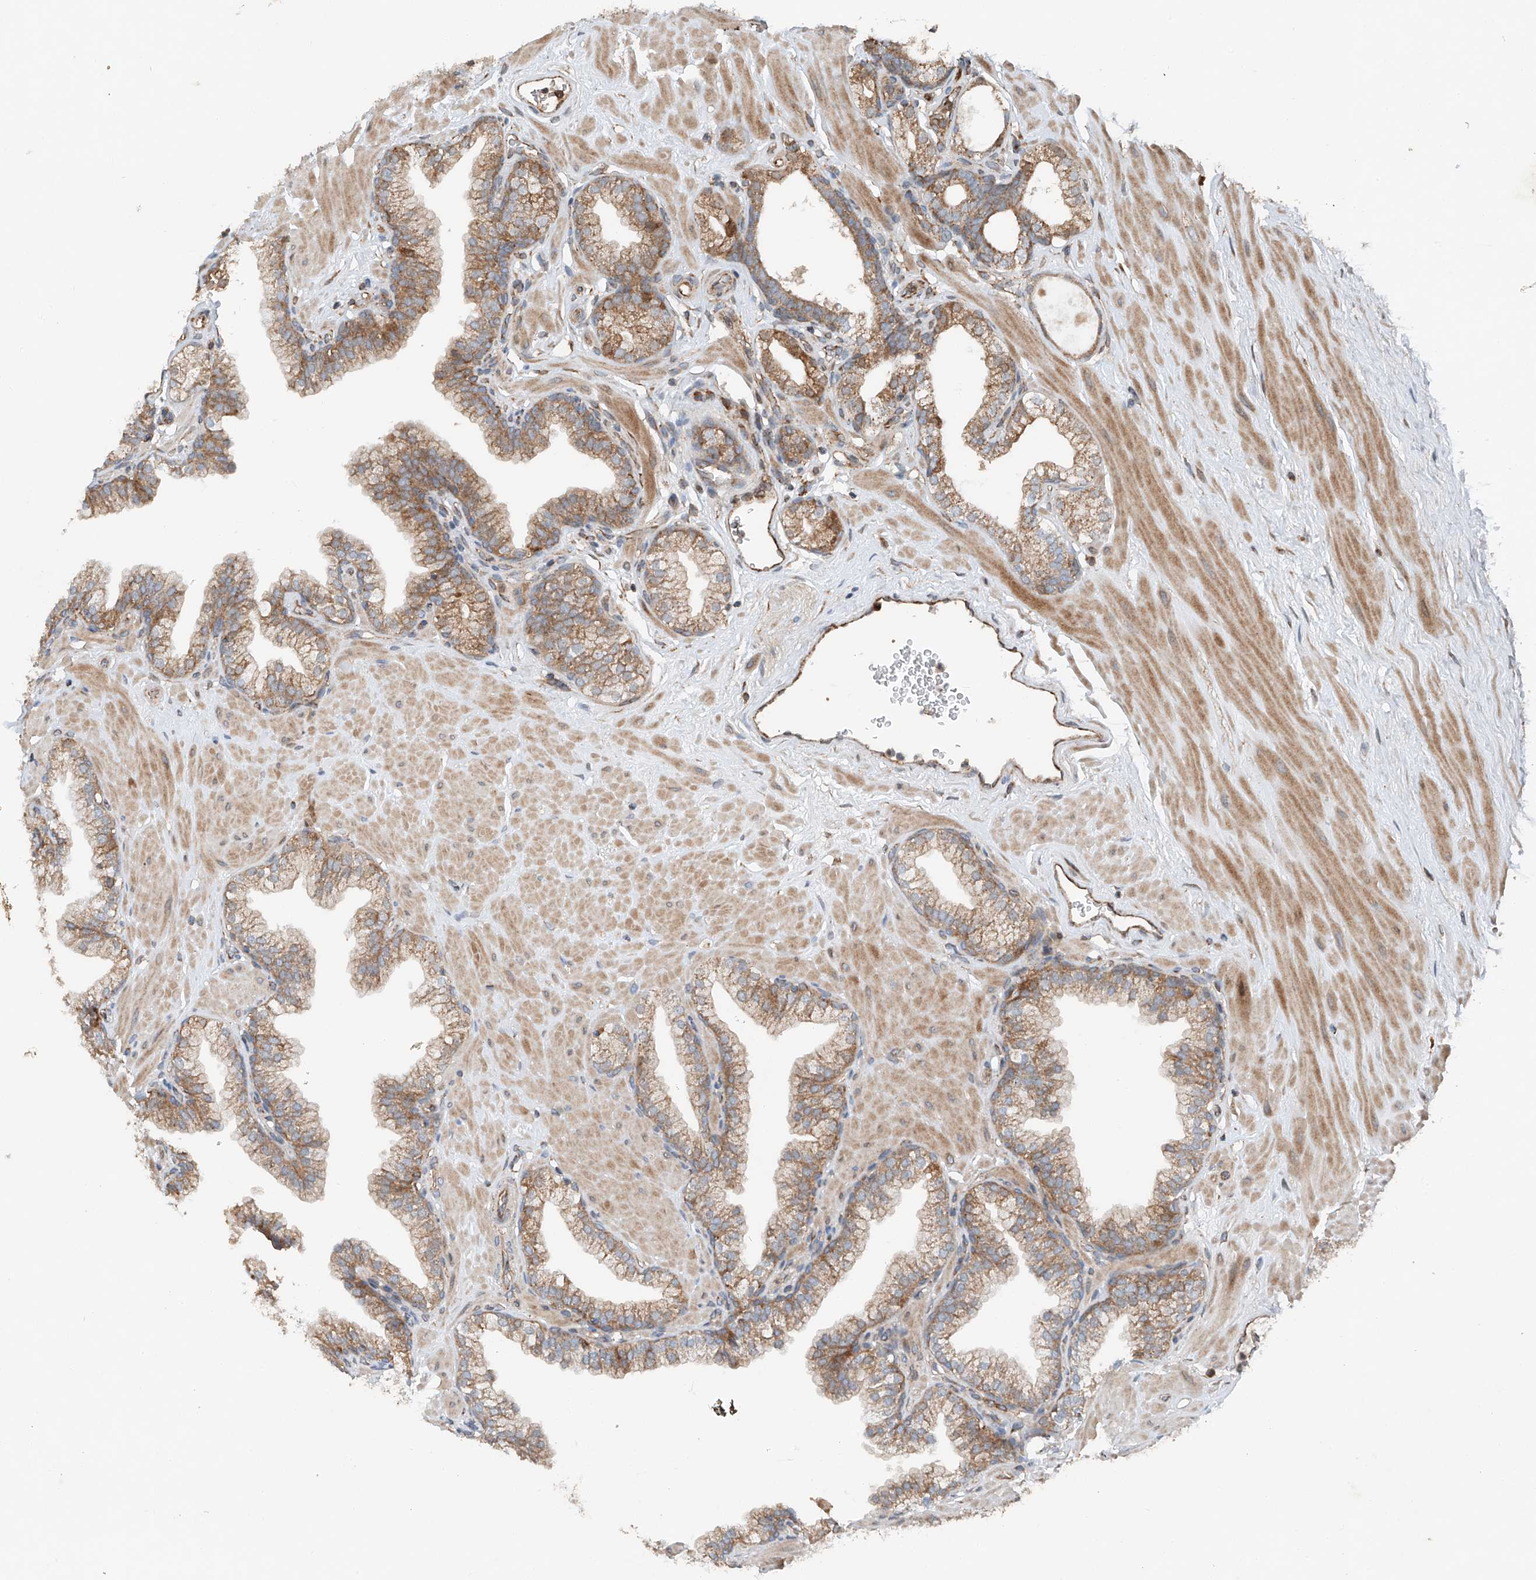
{"staining": {"intensity": "moderate", "quantity": ">75%", "location": "cytoplasmic/membranous"}, "tissue": "prostate", "cell_type": "Glandular cells", "image_type": "normal", "snomed": [{"axis": "morphology", "description": "Normal tissue, NOS"}, {"axis": "morphology", "description": "Urothelial carcinoma, Low grade"}, {"axis": "topography", "description": "Urinary bladder"}, {"axis": "topography", "description": "Prostate"}], "caption": "Immunohistochemical staining of unremarkable human prostate reveals medium levels of moderate cytoplasmic/membranous positivity in approximately >75% of glandular cells.", "gene": "AP4B1", "patient": {"sex": "male", "age": 60}}